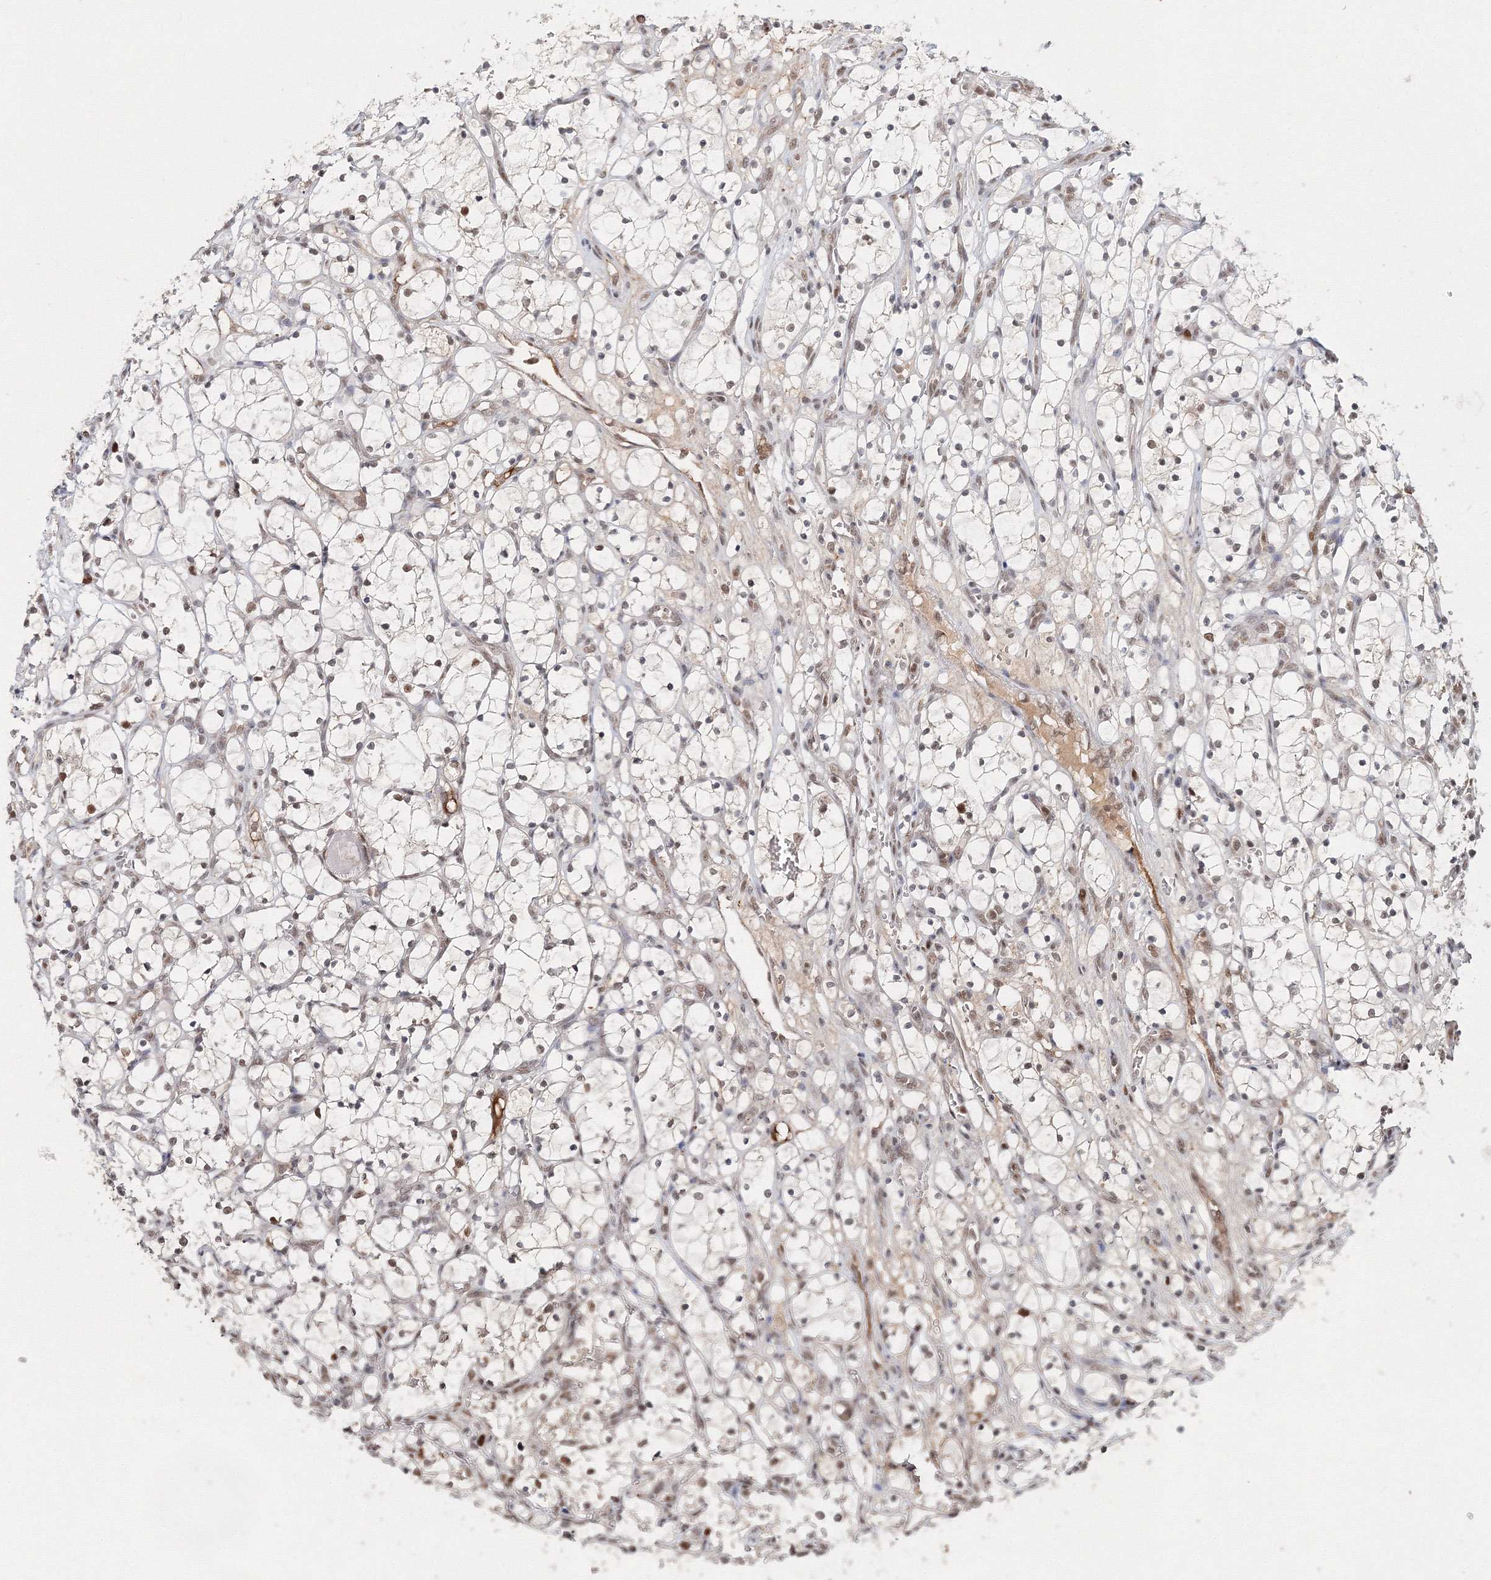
{"staining": {"intensity": "negative", "quantity": "none", "location": "none"}, "tissue": "renal cancer", "cell_type": "Tumor cells", "image_type": "cancer", "snomed": [{"axis": "morphology", "description": "Adenocarcinoma, NOS"}, {"axis": "topography", "description": "Kidney"}], "caption": "Histopathology image shows no protein positivity in tumor cells of renal cancer (adenocarcinoma) tissue.", "gene": "IWS1", "patient": {"sex": "female", "age": 69}}